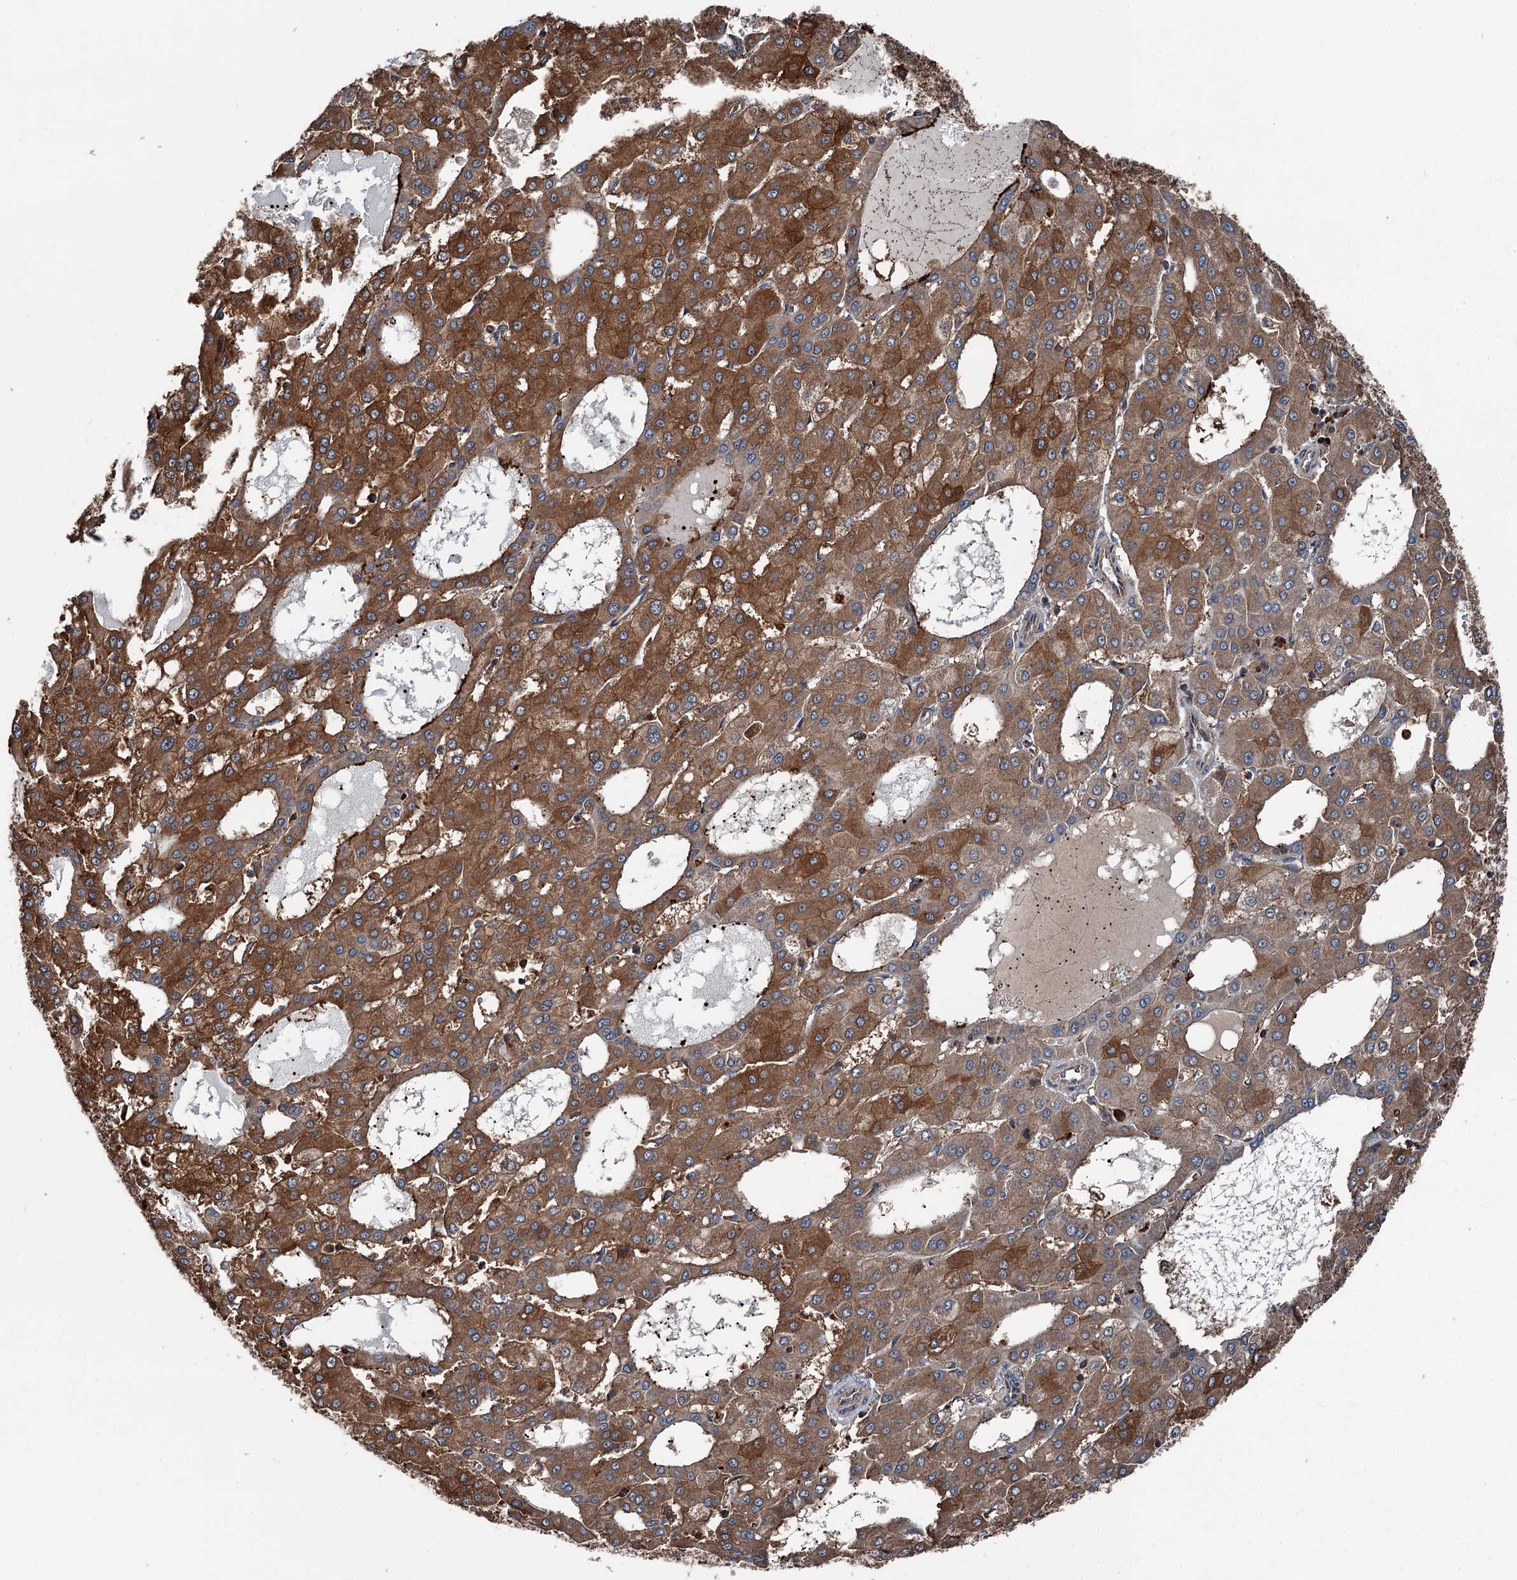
{"staining": {"intensity": "moderate", "quantity": ">75%", "location": "cytoplasmic/membranous"}, "tissue": "liver cancer", "cell_type": "Tumor cells", "image_type": "cancer", "snomed": [{"axis": "morphology", "description": "Carcinoma, Hepatocellular, NOS"}, {"axis": "topography", "description": "Liver"}], "caption": "Liver cancer (hepatocellular carcinoma) stained with DAB (3,3'-diaminobenzidine) immunohistochemistry (IHC) shows medium levels of moderate cytoplasmic/membranous expression in approximately >75% of tumor cells. The staining was performed using DAB to visualize the protein expression in brown, while the nuclei were stained in blue with hematoxylin (Magnification: 20x).", "gene": "POLR1D", "patient": {"sex": "male", "age": 47}}